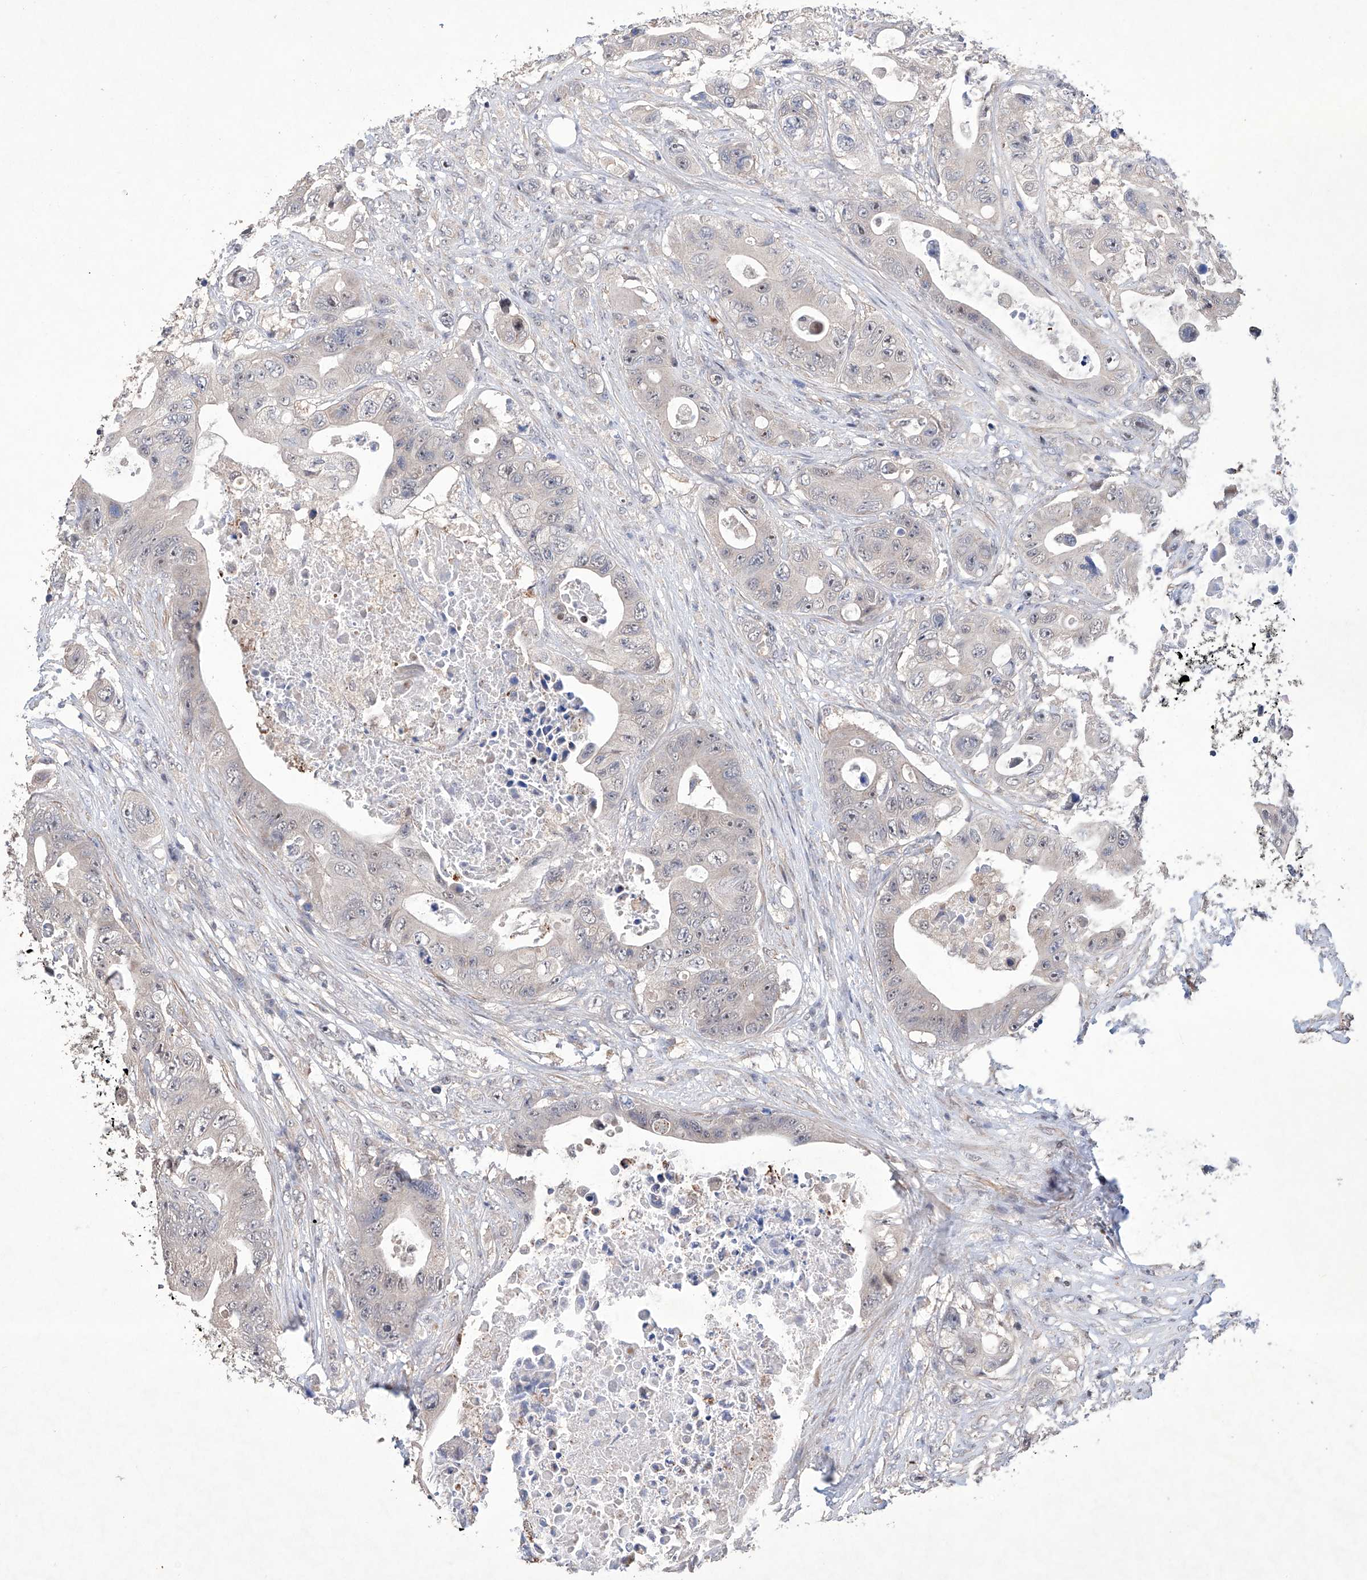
{"staining": {"intensity": "weak", "quantity": "<25%", "location": "cytoplasmic/membranous"}, "tissue": "colorectal cancer", "cell_type": "Tumor cells", "image_type": "cancer", "snomed": [{"axis": "morphology", "description": "Adenocarcinoma, NOS"}, {"axis": "topography", "description": "Colon"}], "caption": "Protein analysis of colorectal cancer reveals no significant positivity in tumor cells. The staining is performed using DAB (3,3'-diaminobenzidine) brown chromogen with nuclei counter-stained in using hematoxylin.", "gene": "AFG1L", "patient": {"sex": "female", "age": 46}}